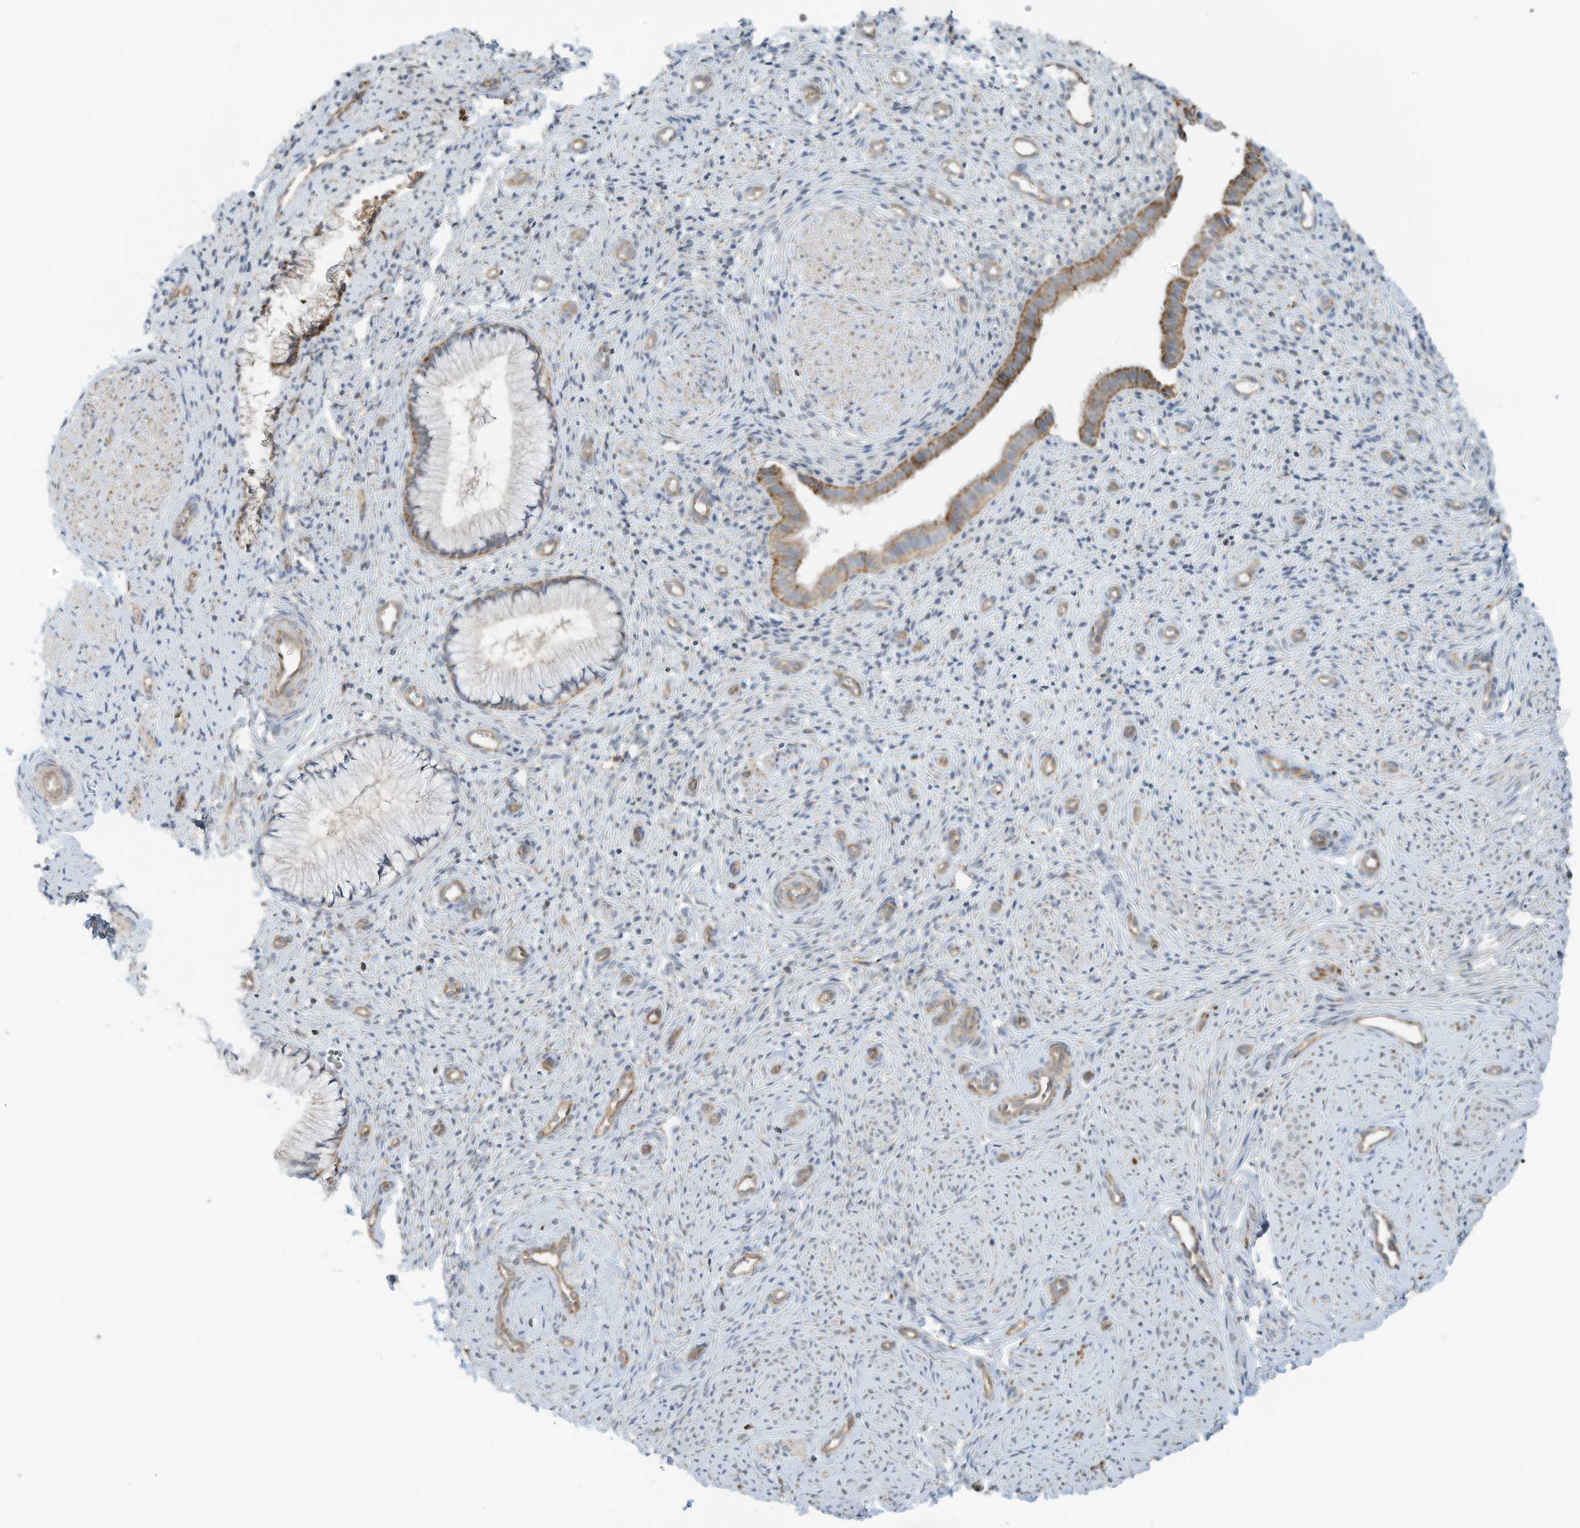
{"staining": {"intensity": "moderate", "quantity": "25%-75%", "location": "cytoplasmic/membranous"}, "tissue": "cervix", "cell_type": "Glandular cells", "image_type": "normal", "snomed": [{"axis": "morphology", "description": "Normal tissue, NOS"}, {"axis": "topography", "description": "Cervix"}], "caption": "Immunohistochemical staining of unremarkable cervix shows moderate cytoplasmic/membranous protein staining in about 25%-75% of glandular cells. Nuclei are stained in blue.", "gene": "METTL6", "patient": {"sex": "female", "age": 27}}